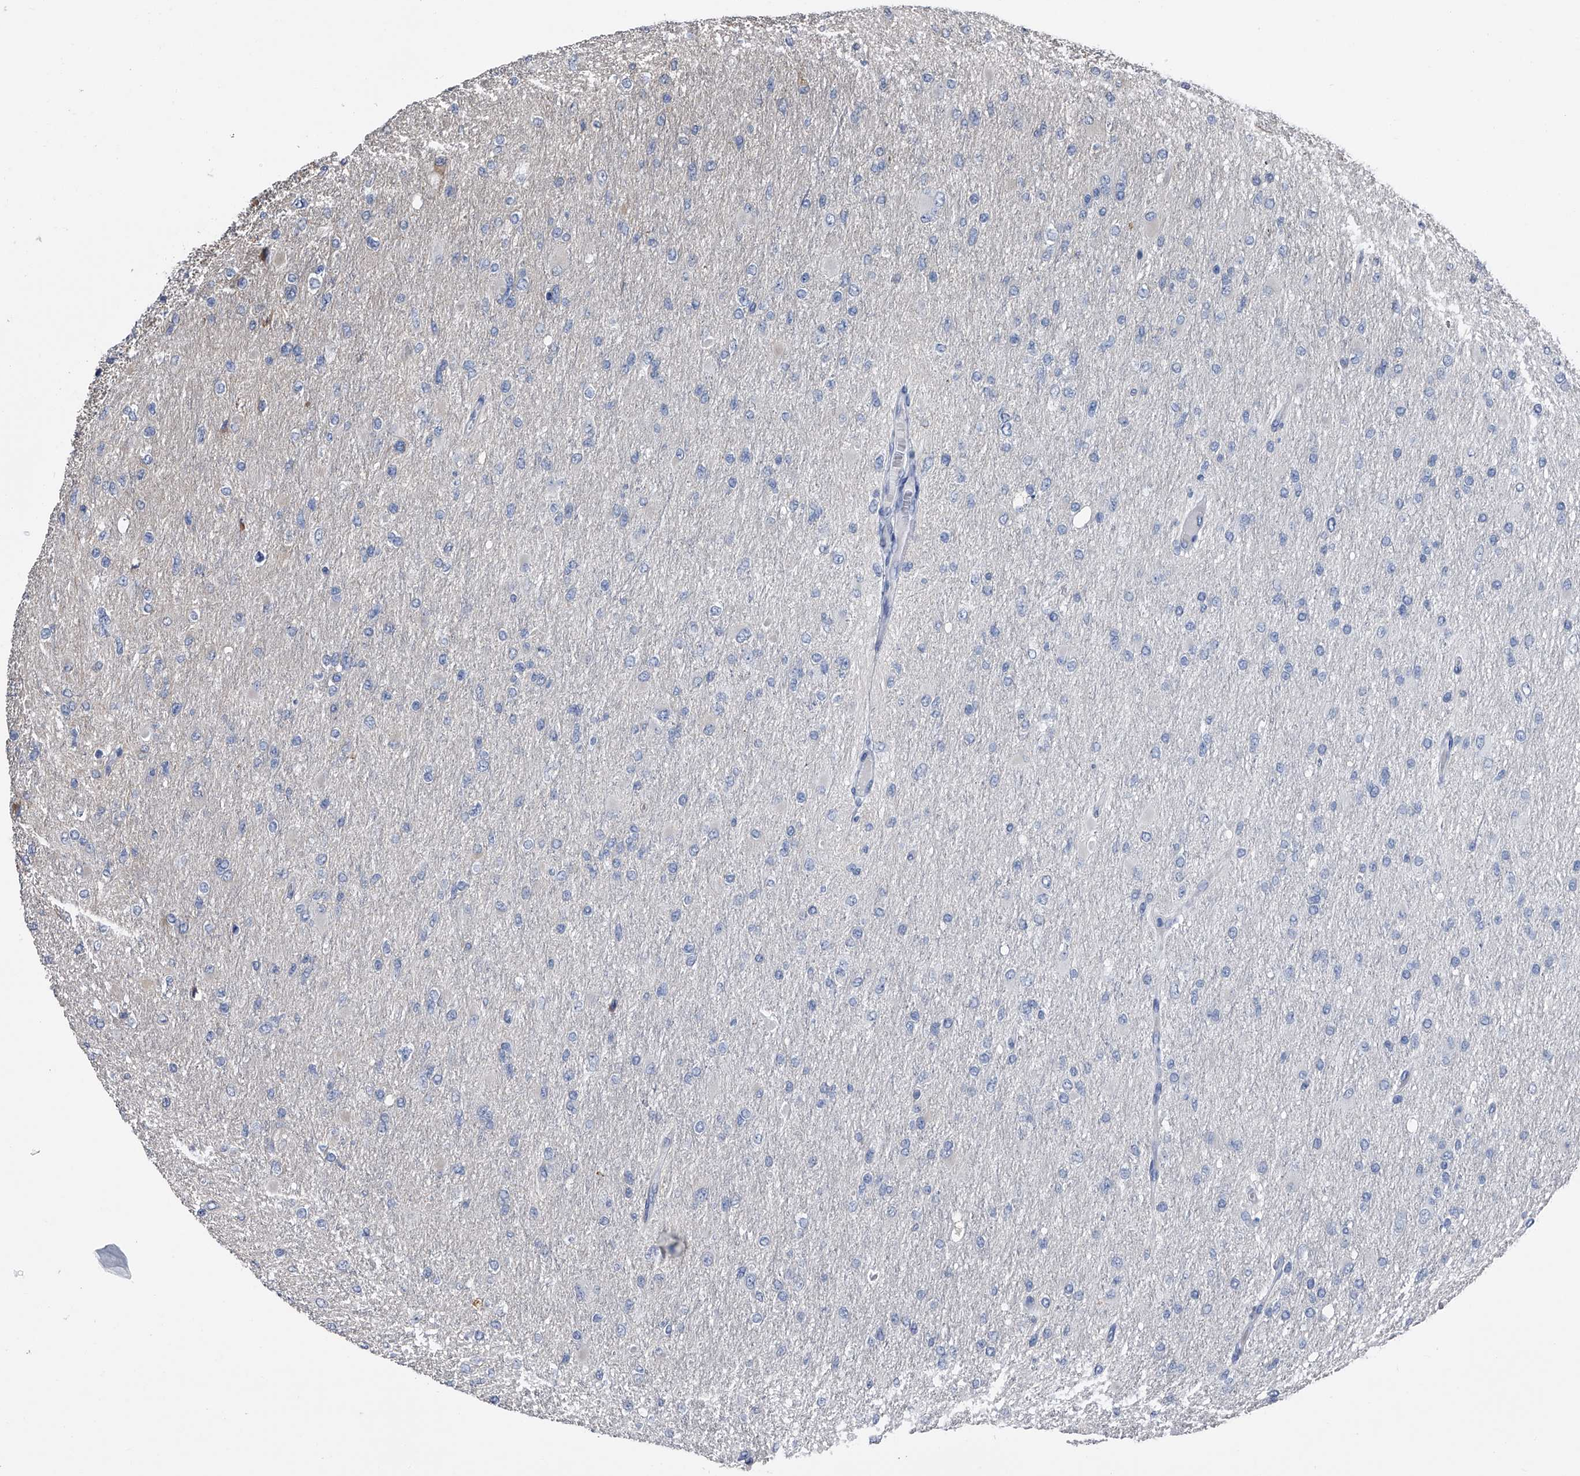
{"staining": {"intensity": "negative", "quantity": "none", "location": "none"}, "tissue": "glioma", "cell_type": "Tumor cells", "image_type": "cancer", "snomed": [{"axis": "morphology", "description": "Glioma, malignant, High grade"}, {"axis": "topography", "description": "Cerebral cortex"}], "caption": "Immunohistochemical staining of glioma shows no significant staining in tumor cells.", "gene": "KIF13A", "patient": {"sex": "female", "age": 36}}